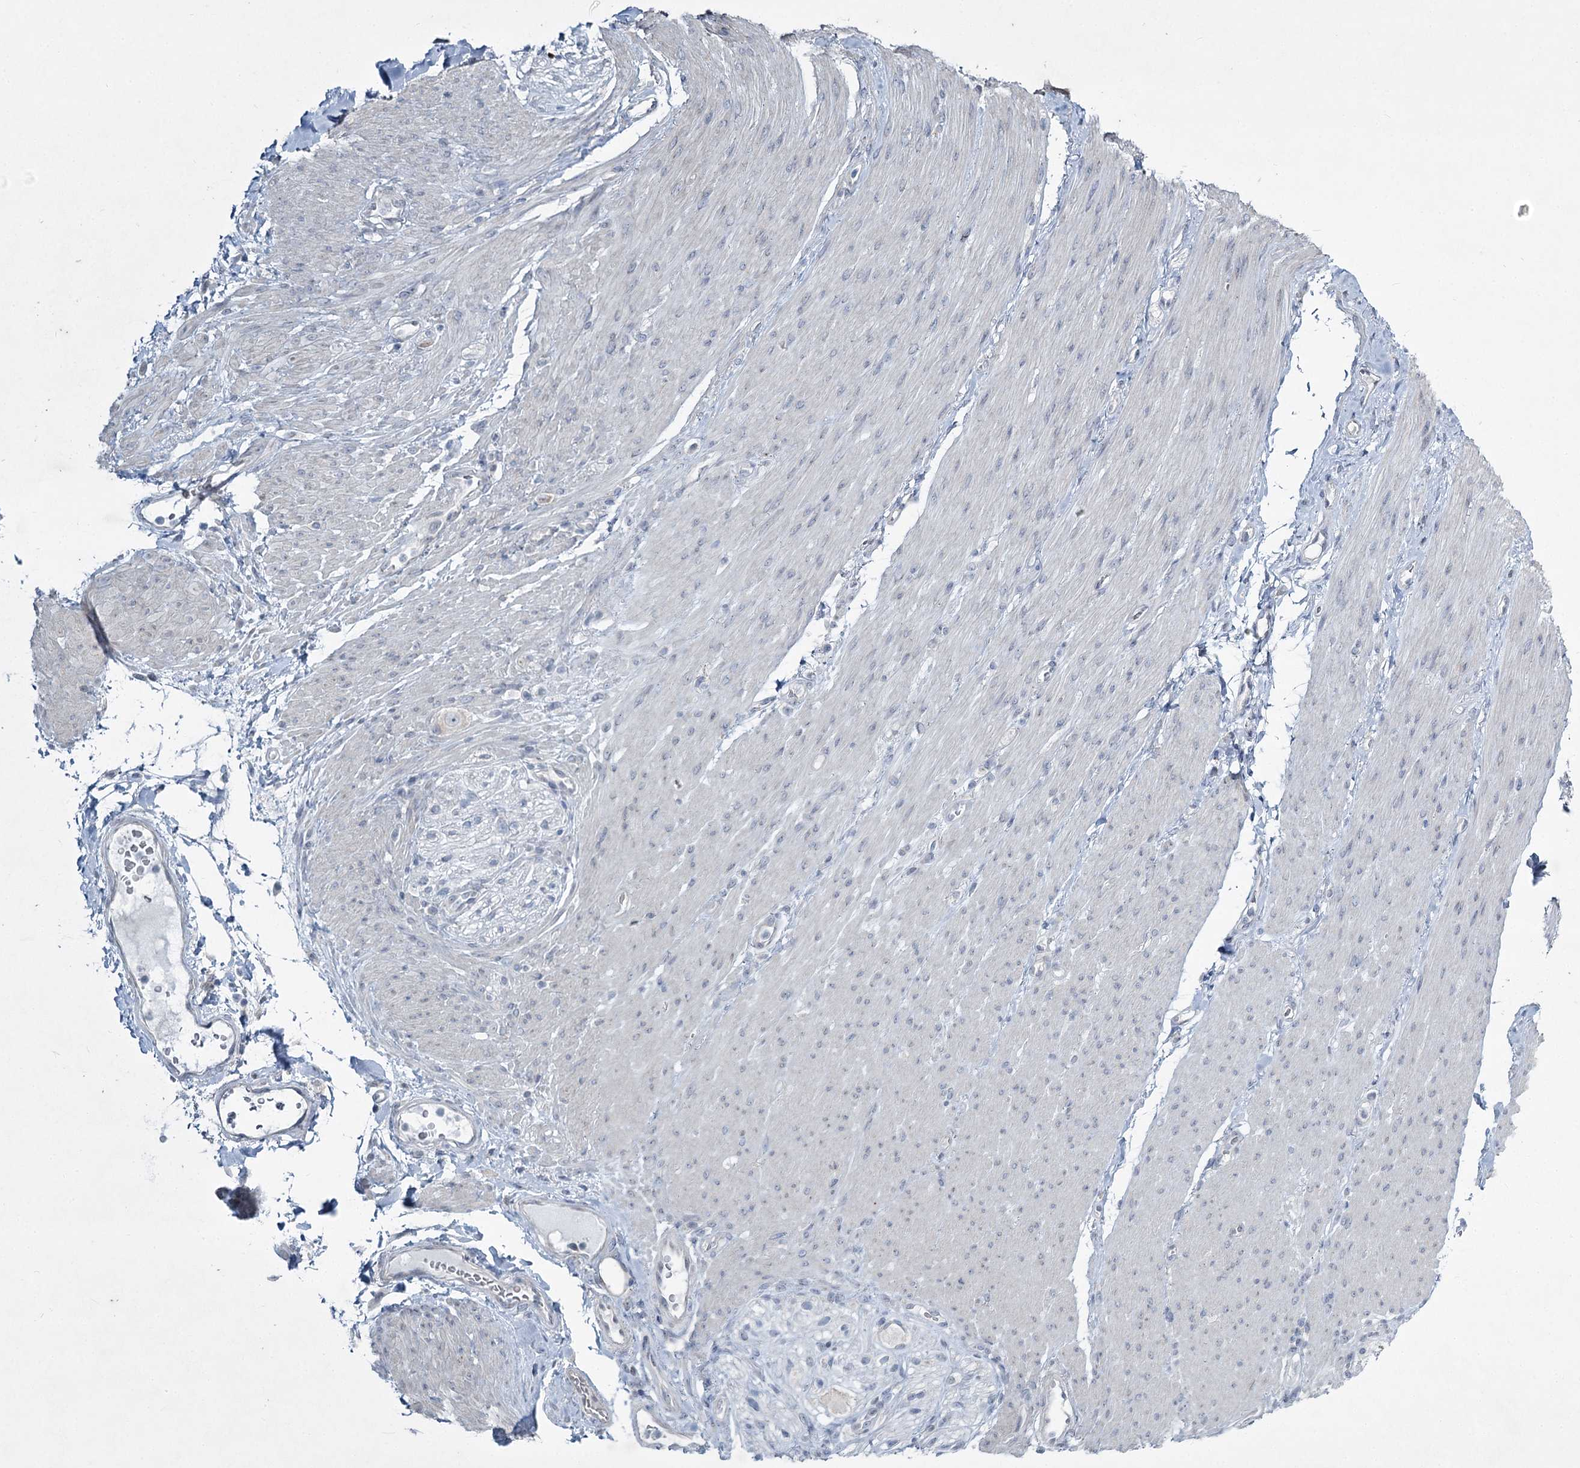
{"staining": {"intensity": "negative", "quantity": "none", "location": "none"}, "tissue": "adipose tissue", "cell_type": "Adipocytes", "image_type": "normal", "snomed": [{"axis": "morphology", "description": "Normal tissue, NOS"}, {"axis": "topography", "description": "Colon"}, {"axis": "topography", "description": "Peripheral nerve tissue"}], "caption": "Image shows no significant protein positivity in adipocytes of benign adipose tissue.", "gene": "ABITRAM", "patient": {"sex": "female", "age": 61}}